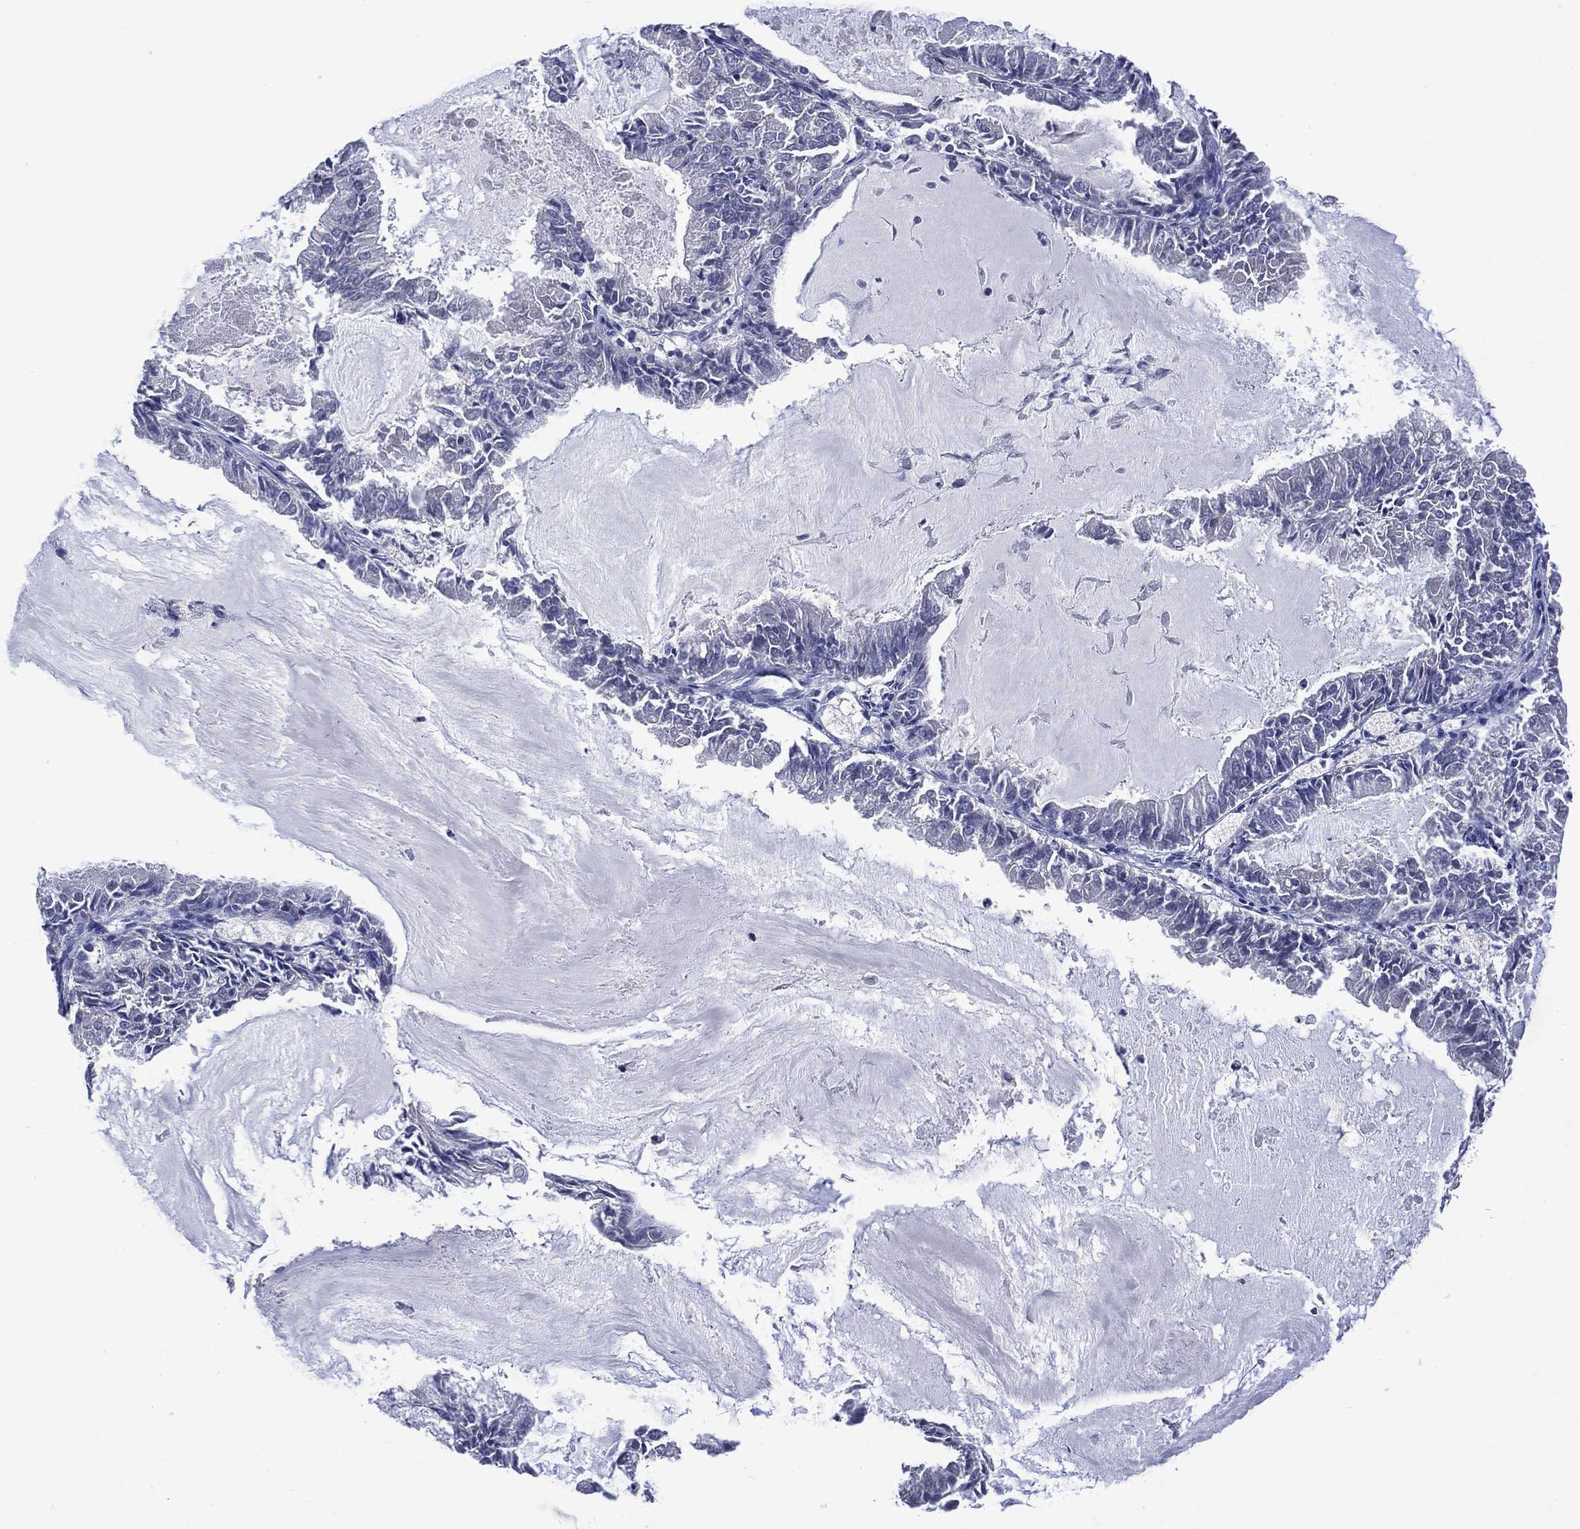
{"staining": {"intensity": "negative", "quantity": "none", "location": "none"}, "tissue": "endometrial cancer", "cell_type": "Tumor cells", "image_type": "cancer", "snomed": [{"axis": "morphology", "description": "Adenocarcinoma, NOS"}, {"axis": "topography", "description": "Endometrium"}], "caption": "This is an IHC histopathology image of adenocarcinoma (endometrial). There is no expression in tumor cells.", "gene": "ASB10", "patient": {"sex": "female", "age": 57}}